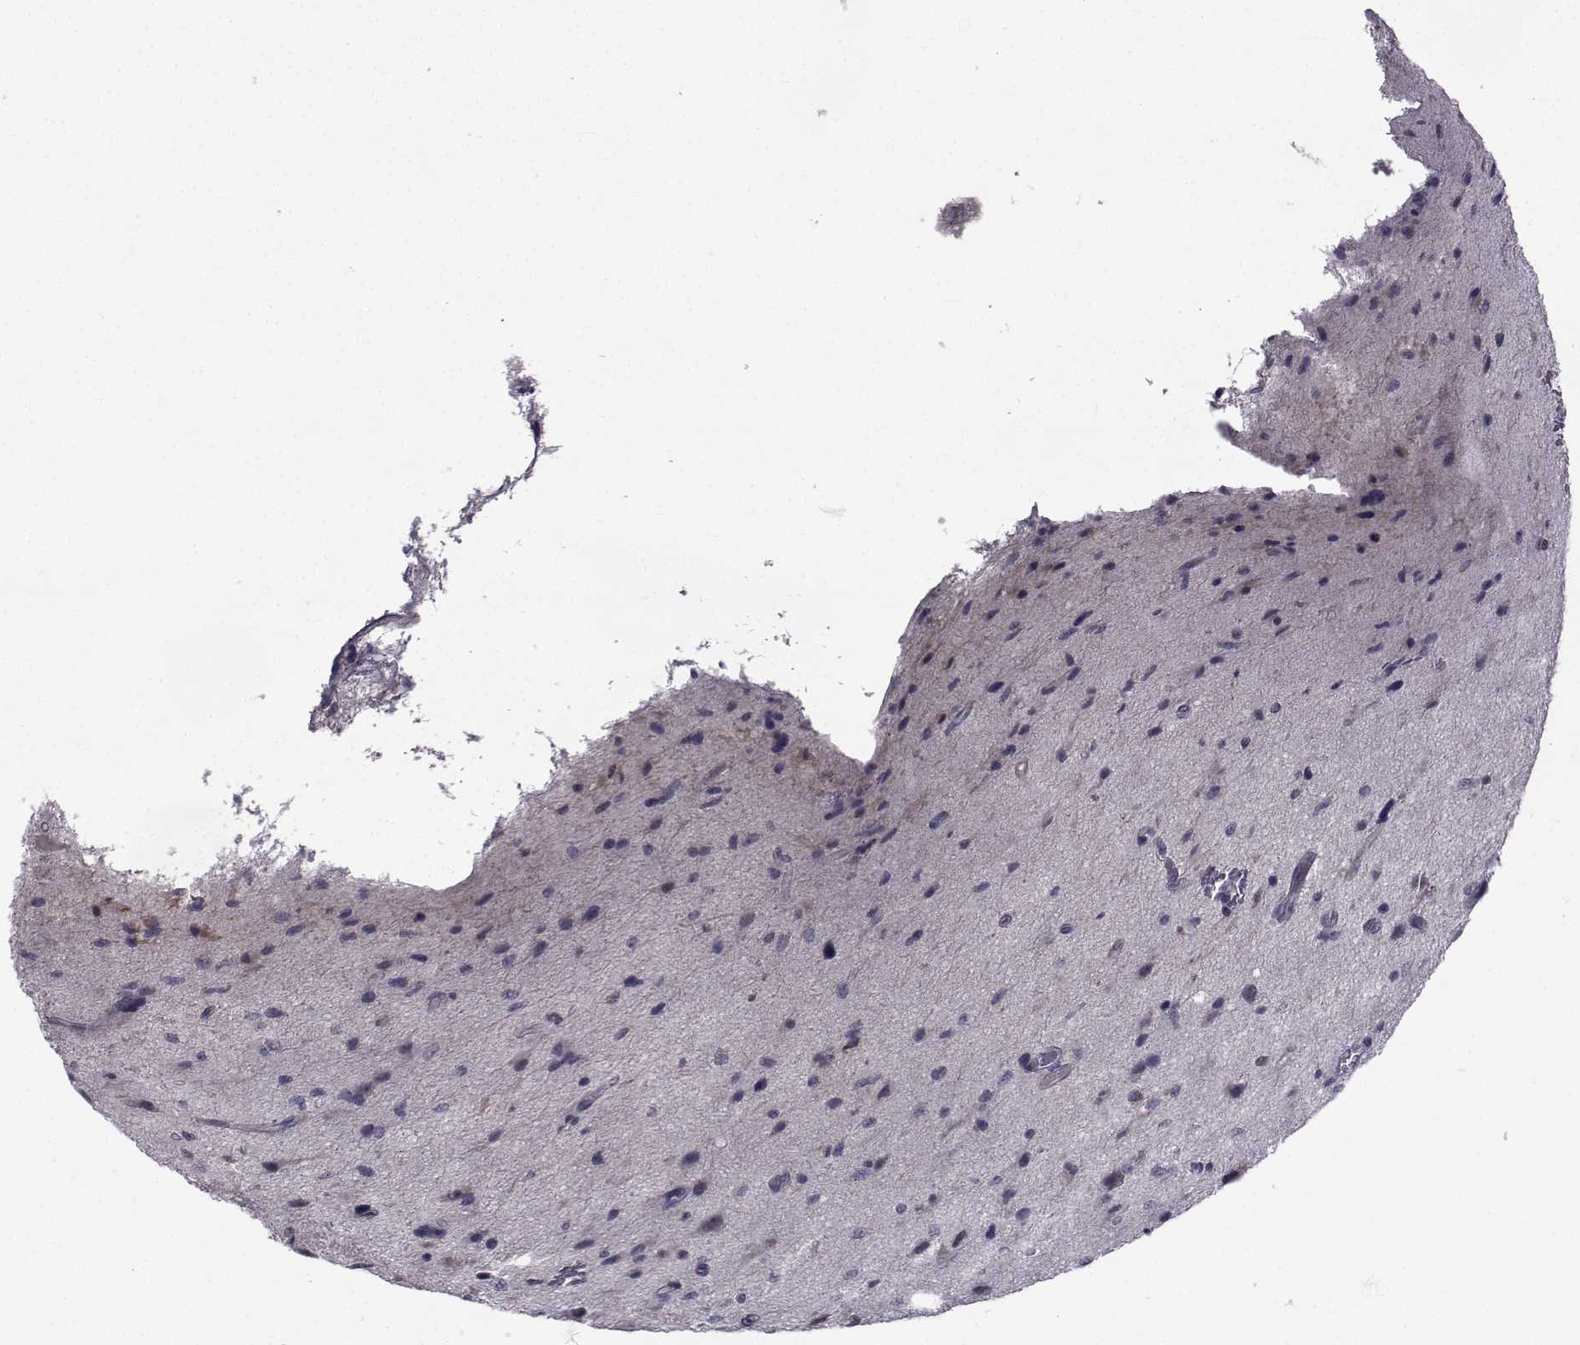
{"staining": {"intensity": "negative", "quantity": "none", "location": "none"}, "tissue": "glioma", "cell_type": "Tumor cells", "image_type": "cancer", "snomed": [{"axis": "morphology", "description": "Glioma, malignant, NOS"}, {"axis": "morphology", "description": "Glioma, malignant, High grade"}, {"axis": "topography", "description": "Brain"}], "caption": "Malignant high-grade glioma stained for a protein using immunohistochemistry reveals no staining tumor cells.", "gene": "CFAP74", "patient": {"sex": "female", "age": 71}}